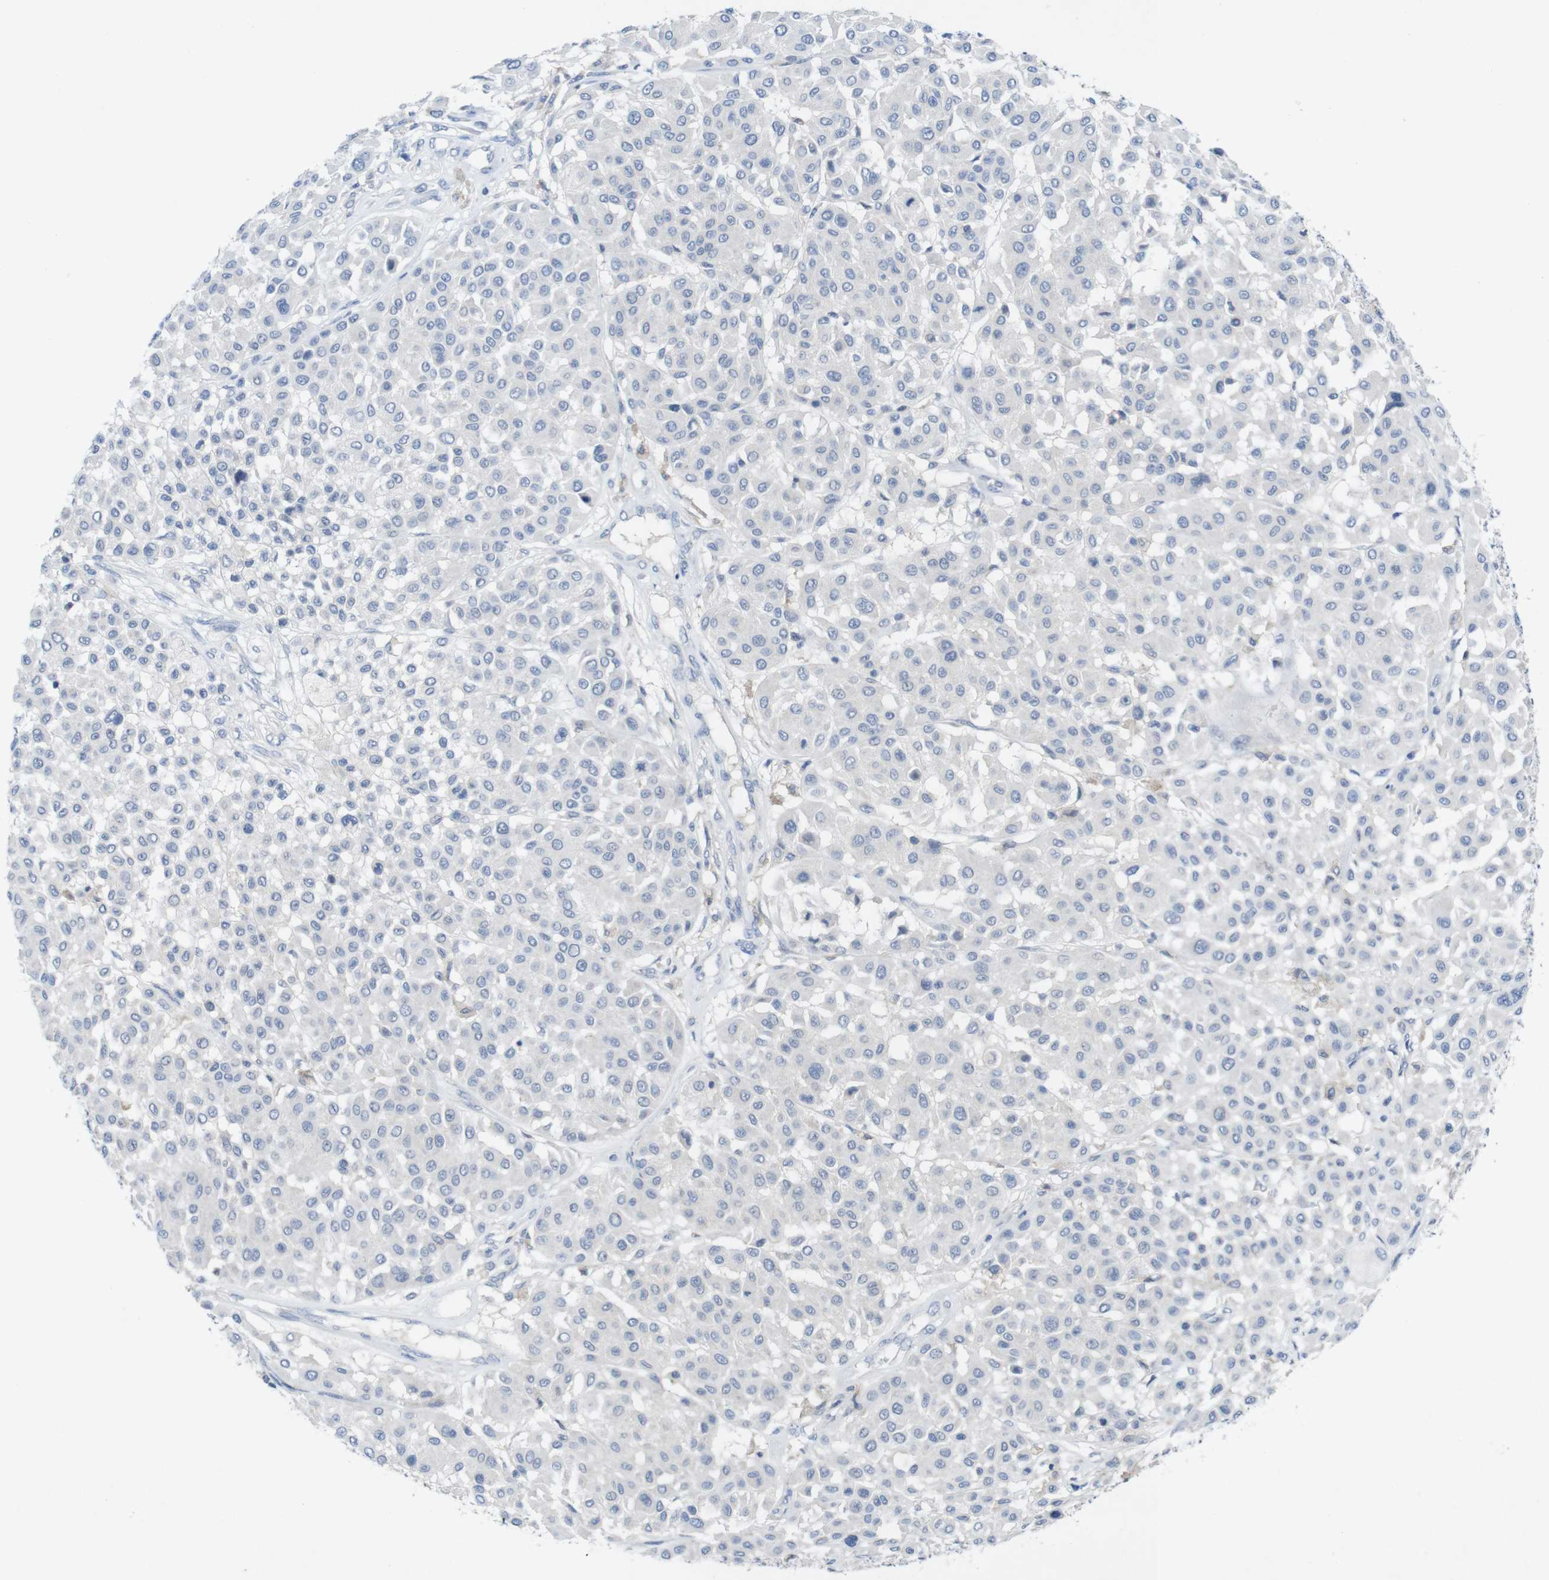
{"staining": {"intensity": "negative", "quantity": "none", "location": "none"}, "tissue": "melanoma", "cell_type": "Tumor cells", "image_type": "cancer", "snomed": [{"axis": "morphology", "description": "Malignant melanoma, Metastatic site"}, {"axis": "topography", "description": "Soft tissue"}], "caption": "The micrograph reveals no significant positivity in tumor cells of malignant melanoma (metastatic site).", "gene": "SLAMF7", "patient": {"sex": "male", "age": 41}}